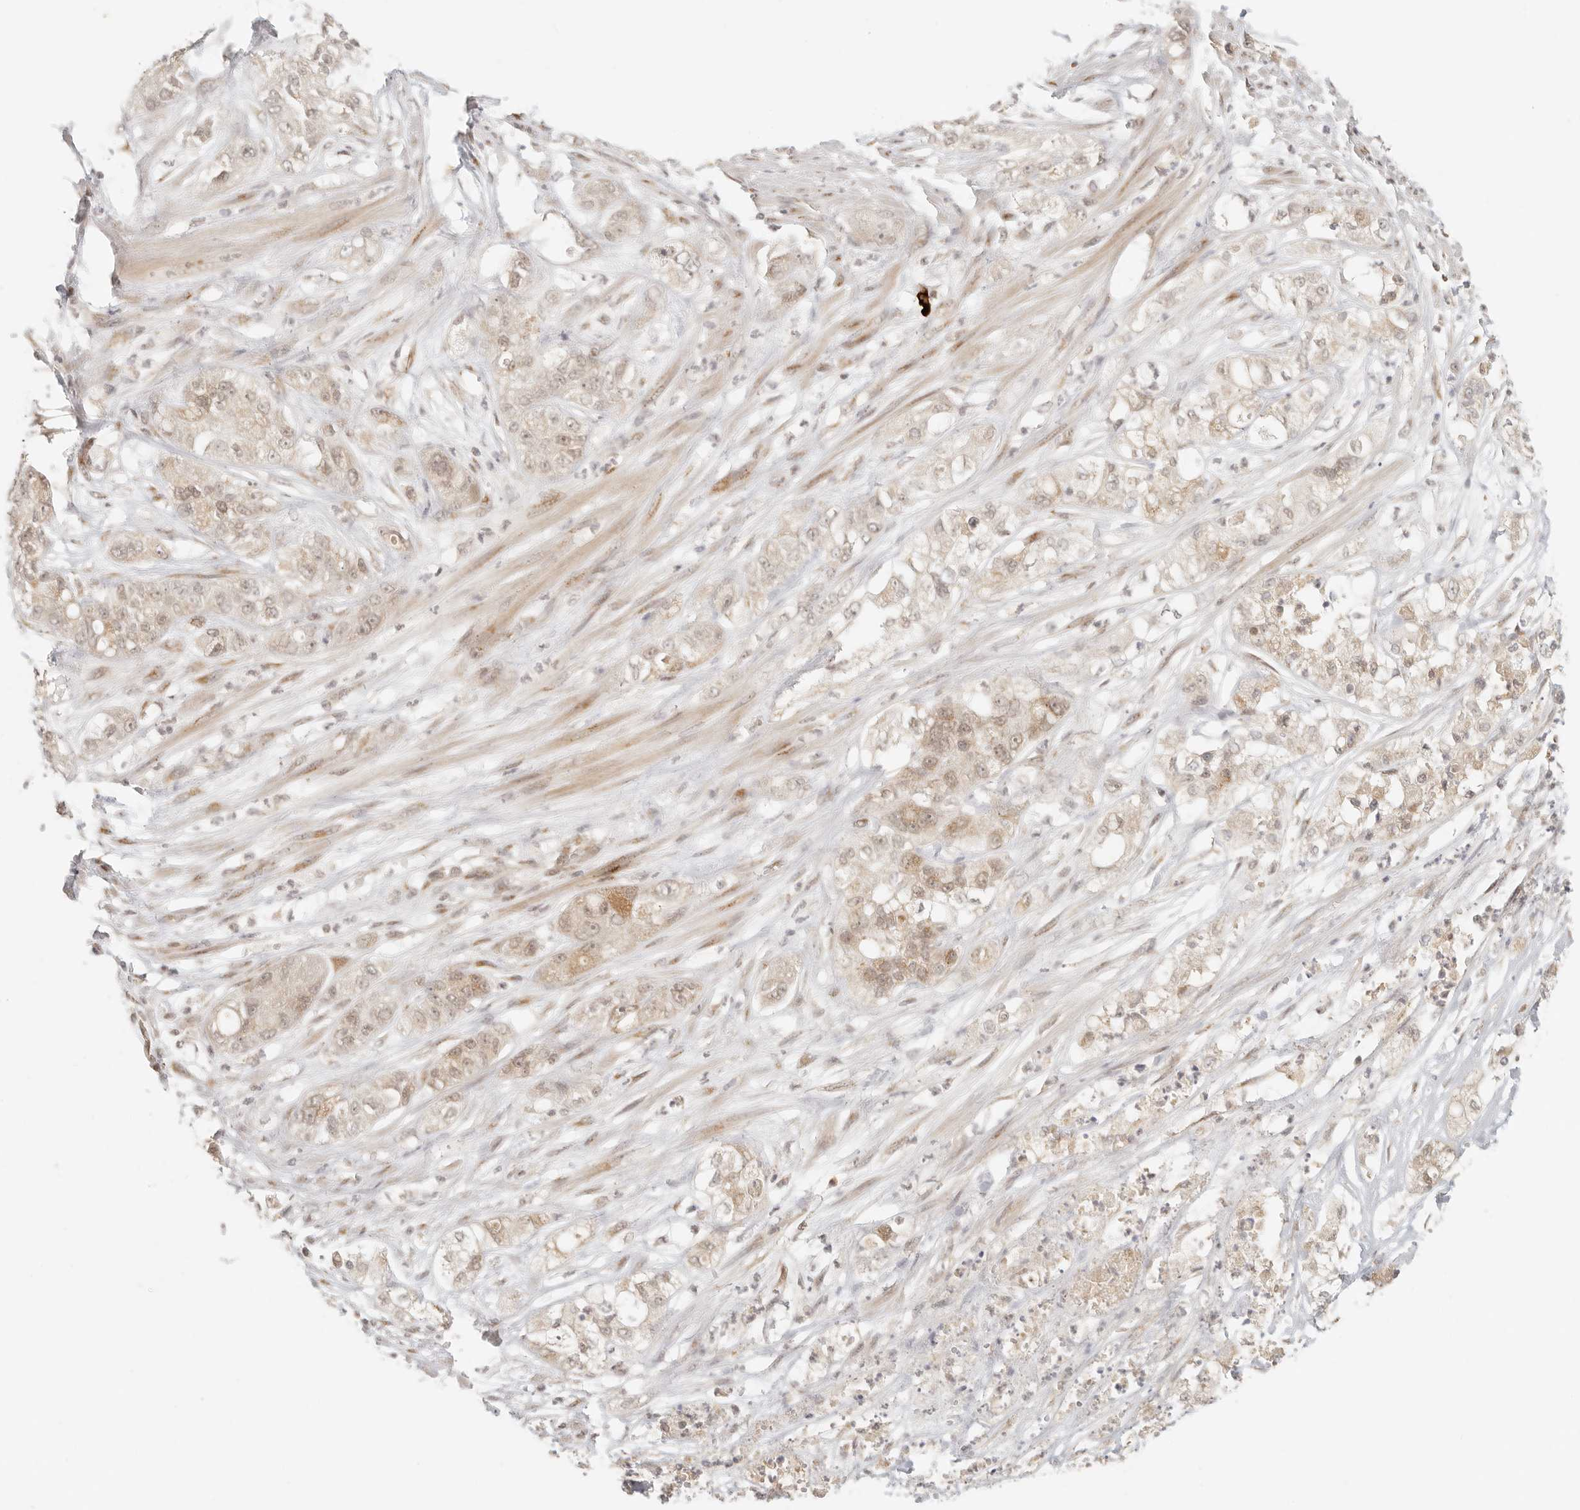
{"staining": {"intensity": "weak", "quantity": ">75%", "location": "cytoplasmic/membranous,nuclear"}, "tissue": "pancreatic cancer", "cell_type": "Tumor cells", "image_type": "cancer", "snomed": [{"axis": "morphology", "description": "Adenocarcinoma, NOS"}, {"axis": "topography", "description": "Pancreas"}], "caption": "Tumor cells show low levels of weak cytoplasmic/membranous and nuclear positivity in approximately >75% of cells in human pancreatic cancer.", "gene": "INTS11", "patient": {"sex": "female", "age": 78}}